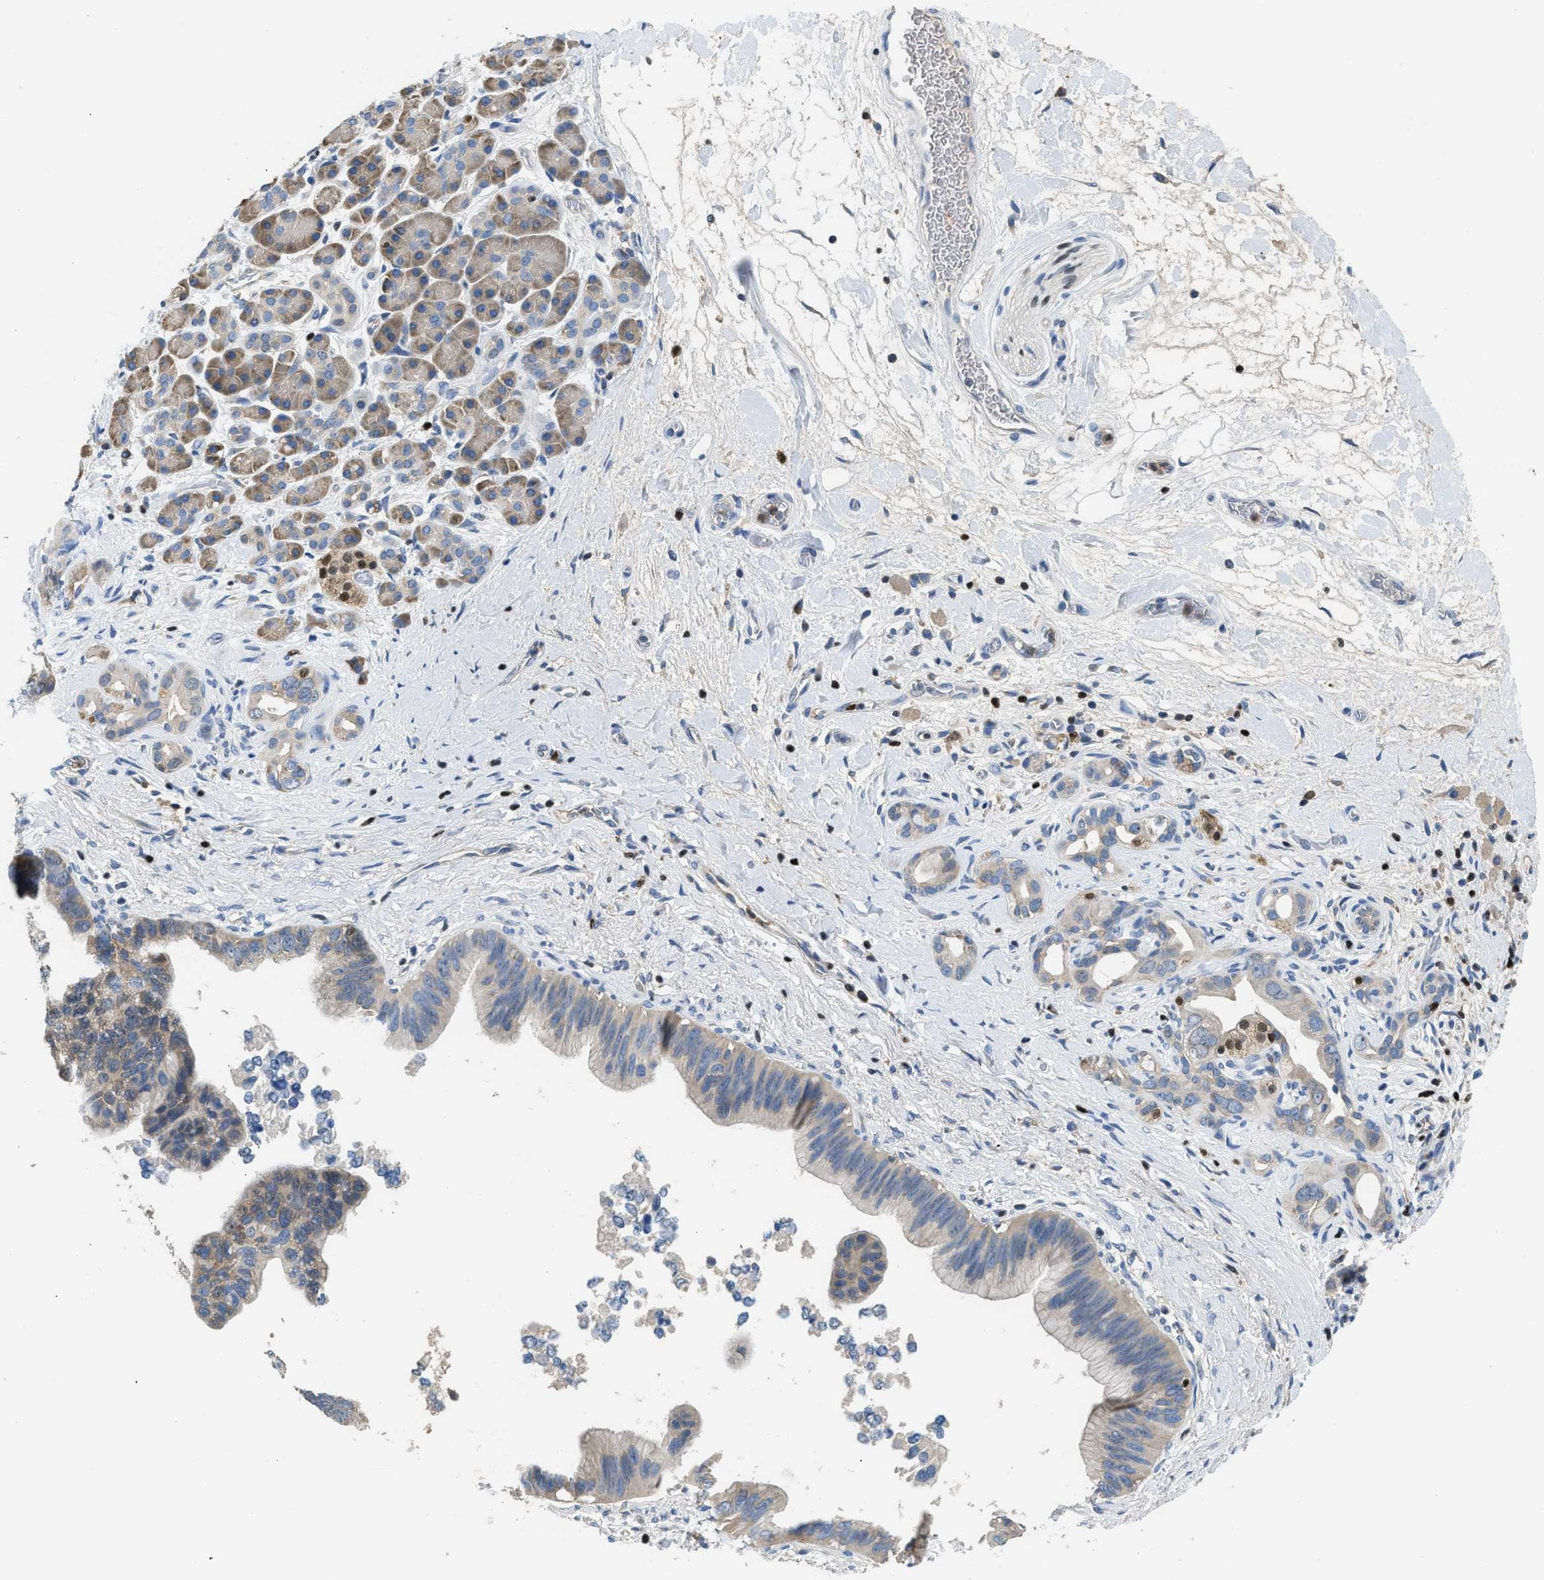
{"staining": {"intensity": "weak", "quantity": "25%-75%", "location": "cytoplasmic/membranous"}, "tissue": "pancreatic cancer", "cell_type": "Tumor cells", "image_type": "cancer", "snomed": [{"axis": "morphology", "description": "Adenocarcinoma, NOS"}, {"axis": "topography", "description": "Pancreas"}], "caption": "Immunohistochemistry histopathology image of pancreatic cancer stained for a protein (brown), which displays low levels of weak cytoplasmic/membranous staining in approximately 25%-75% of tumor cells.", "gene": "TOX", "patient": {"sex": "male", "age": 55}}